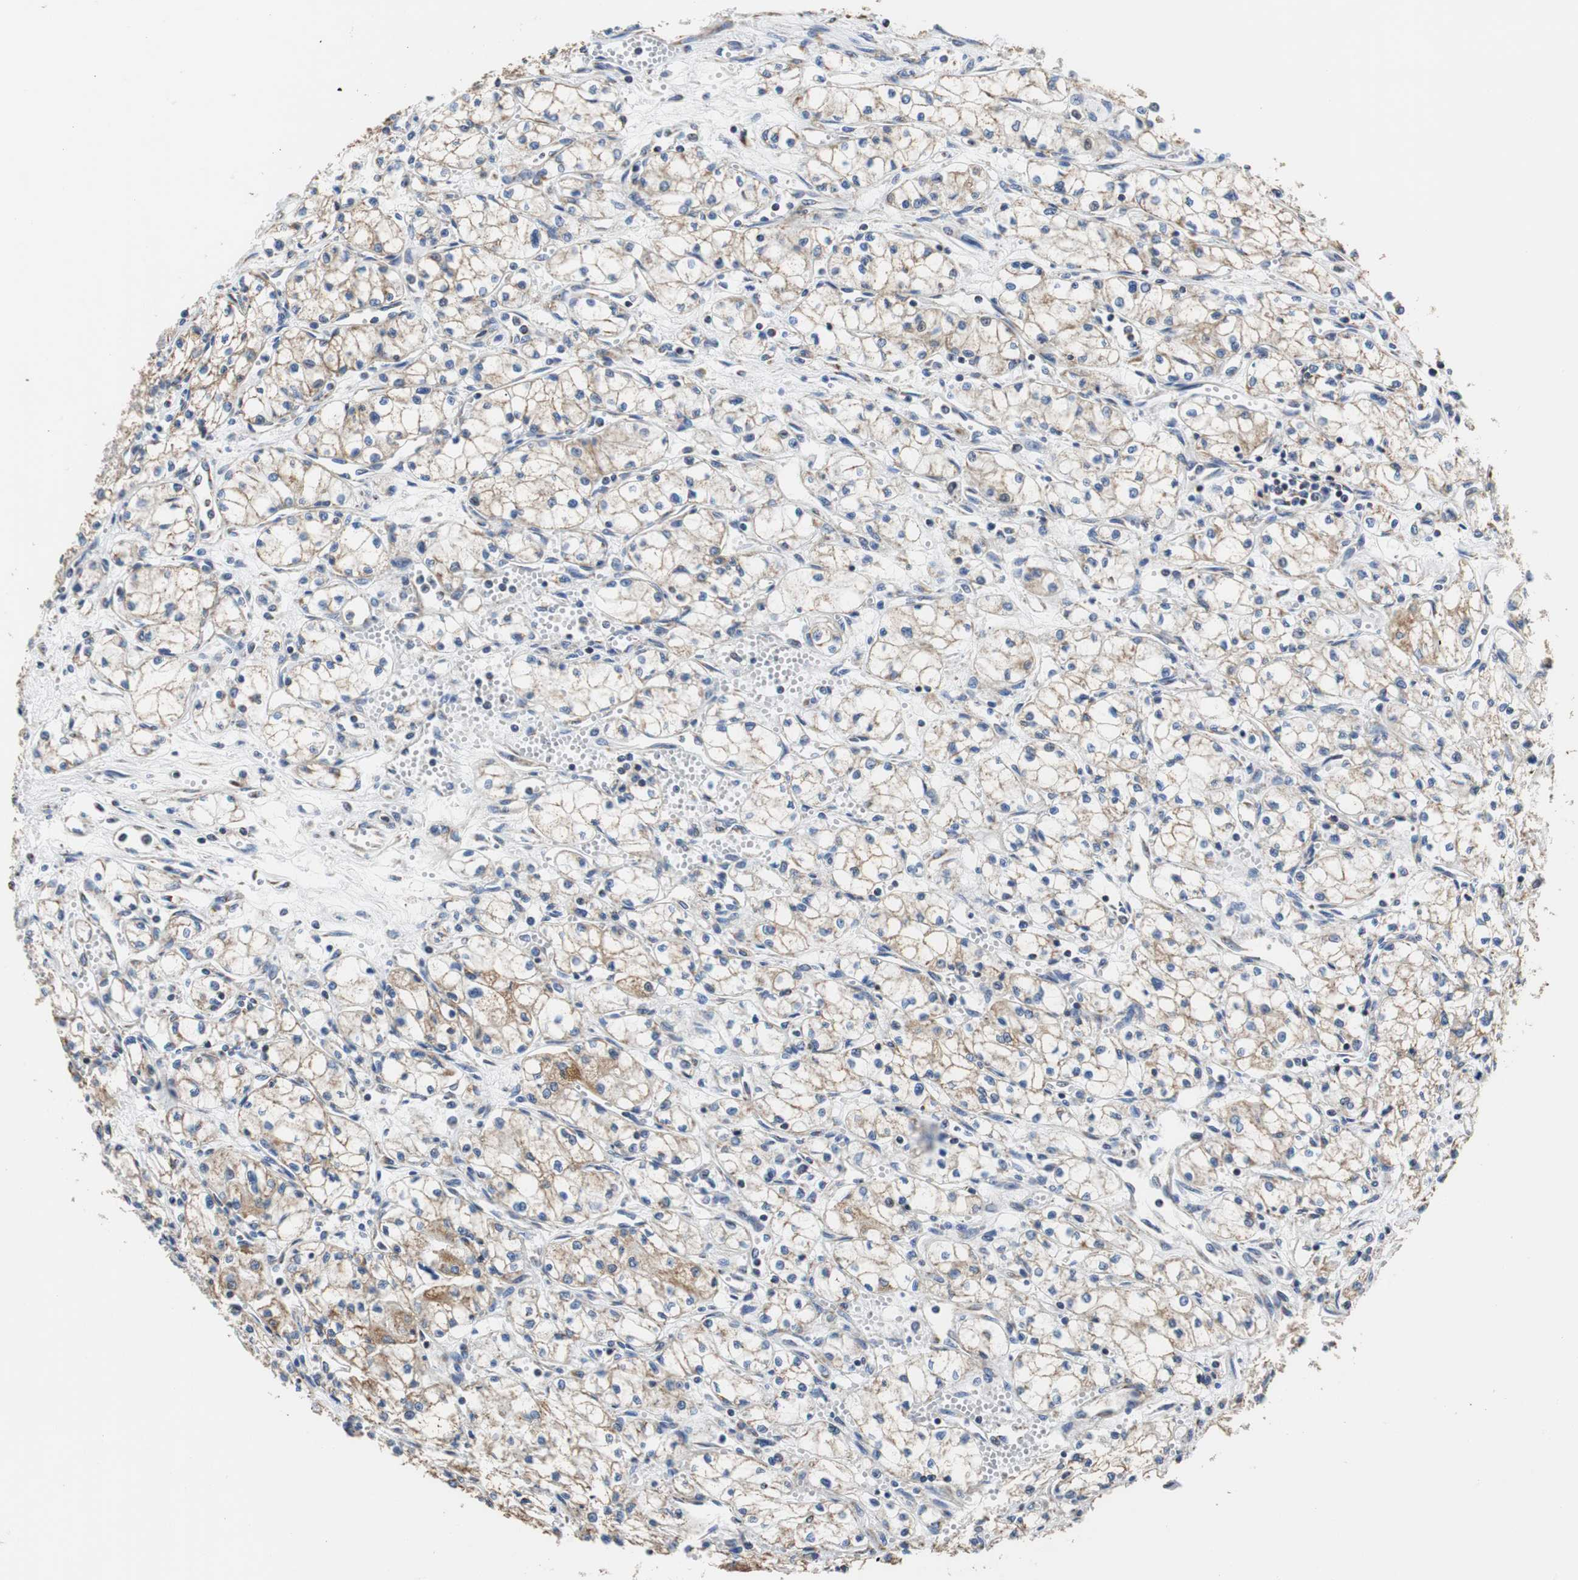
{"staining": {"intensity": "weak", "quantity": ">75%", "location": "cytoplasmic/membranous"}, "tissue": "renal cancer", "cell_type": "Tumor cells", "image_type": "cancer", "snomed": [{"axis": "morphology", "description": "Normal tissue, NOS"}, {"axis": "morphology", "description": "Adenocarcinoma, NOS"}, {"axis": "topography", "description": "Kidney"}], "caption": "Protein staining of adenocarcinoma (renal) tissue displays weak cytoplasmic/membranous expression in about >75% of tumor cells.", "gene": "PCK1", "patient": {"sex": "male", "age": 59}}